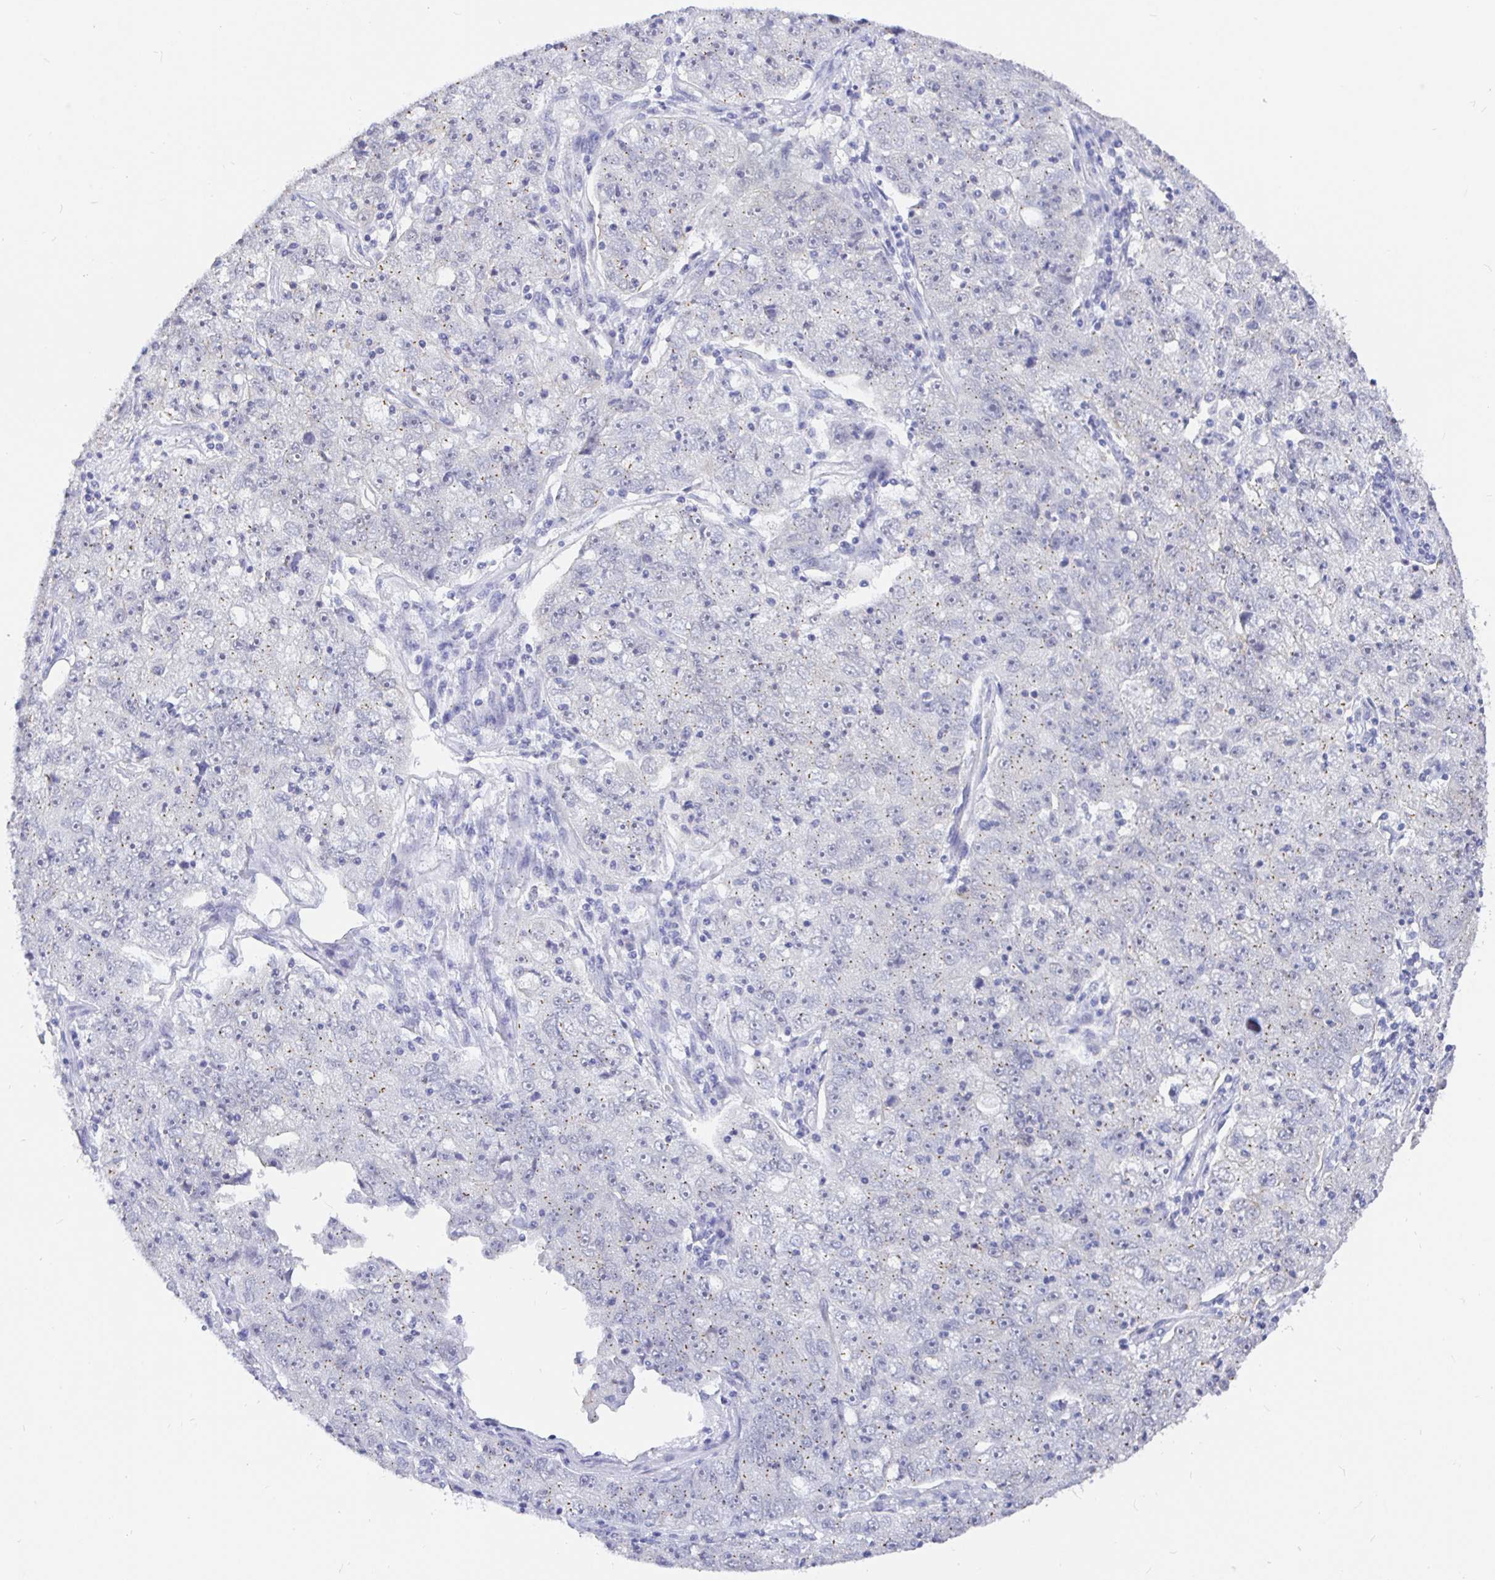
{"staining": {"intensity": "negative", "quantity": "none", "location": "none"}, "tissue": "lung cancer", "cell_type": "Tumor cells", "image_type": "cancer", "snomed": [{"axis": "morphology", "description": "Normal morphology"}, {"axis": "morphology", "description": "Adenocarcinoma, NOS"}, {"axis": "topography", "description": "Lymph node"}, {"axis": "topography", "description": "Lung"}], "caption": "Immunohistochemical staining of human lung cancer (adenocarcinoma) shows no significant staining in tumor cells. (DAB (3,3'-diaminobenzidine) IHC, high magnification).", "gene": "EZHIP", "patient": {"sex": "female", "age": 57}}